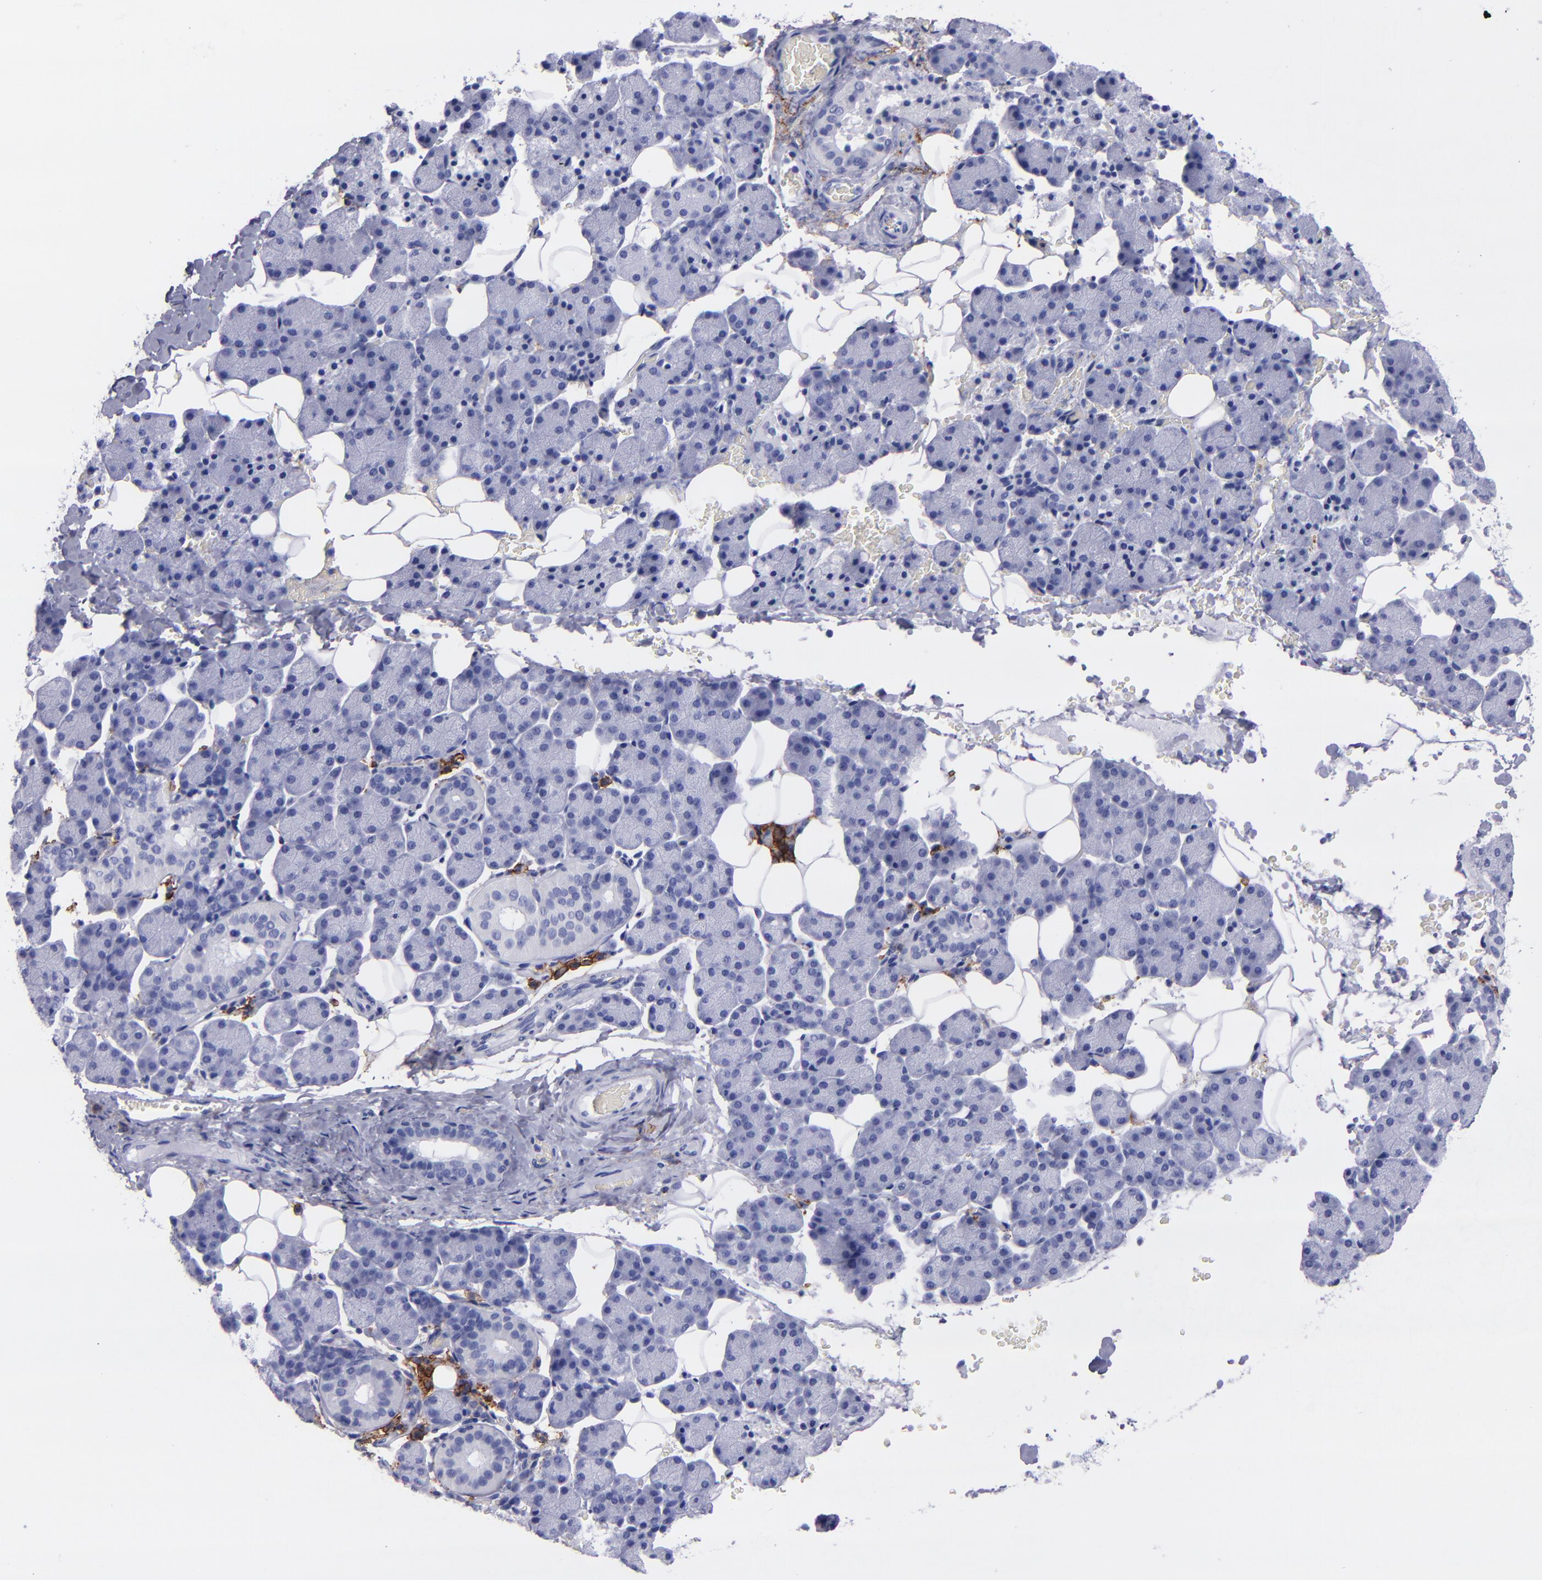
{"staining": {"intensity": "negative", "quantity": "none", "location": "none"}, "tissue": "salivary gland", "cell_type": "Glandular cells", "image_type": "normal", "snomed": [{"axis": "morphology", "description": "Normal tissue, NOS"}, {"axis": "topography", "description": "Lymph node"}, {"axis": "topography", "description": "Salivary gland"}], "caption": "Immunohistochemistry image of normal salivary gland: human salivary gland stained with DAB displays no significant protein positivity in glandular cells.", "gene": "CD38", "patient": {"sex": "male", "age": 8}}